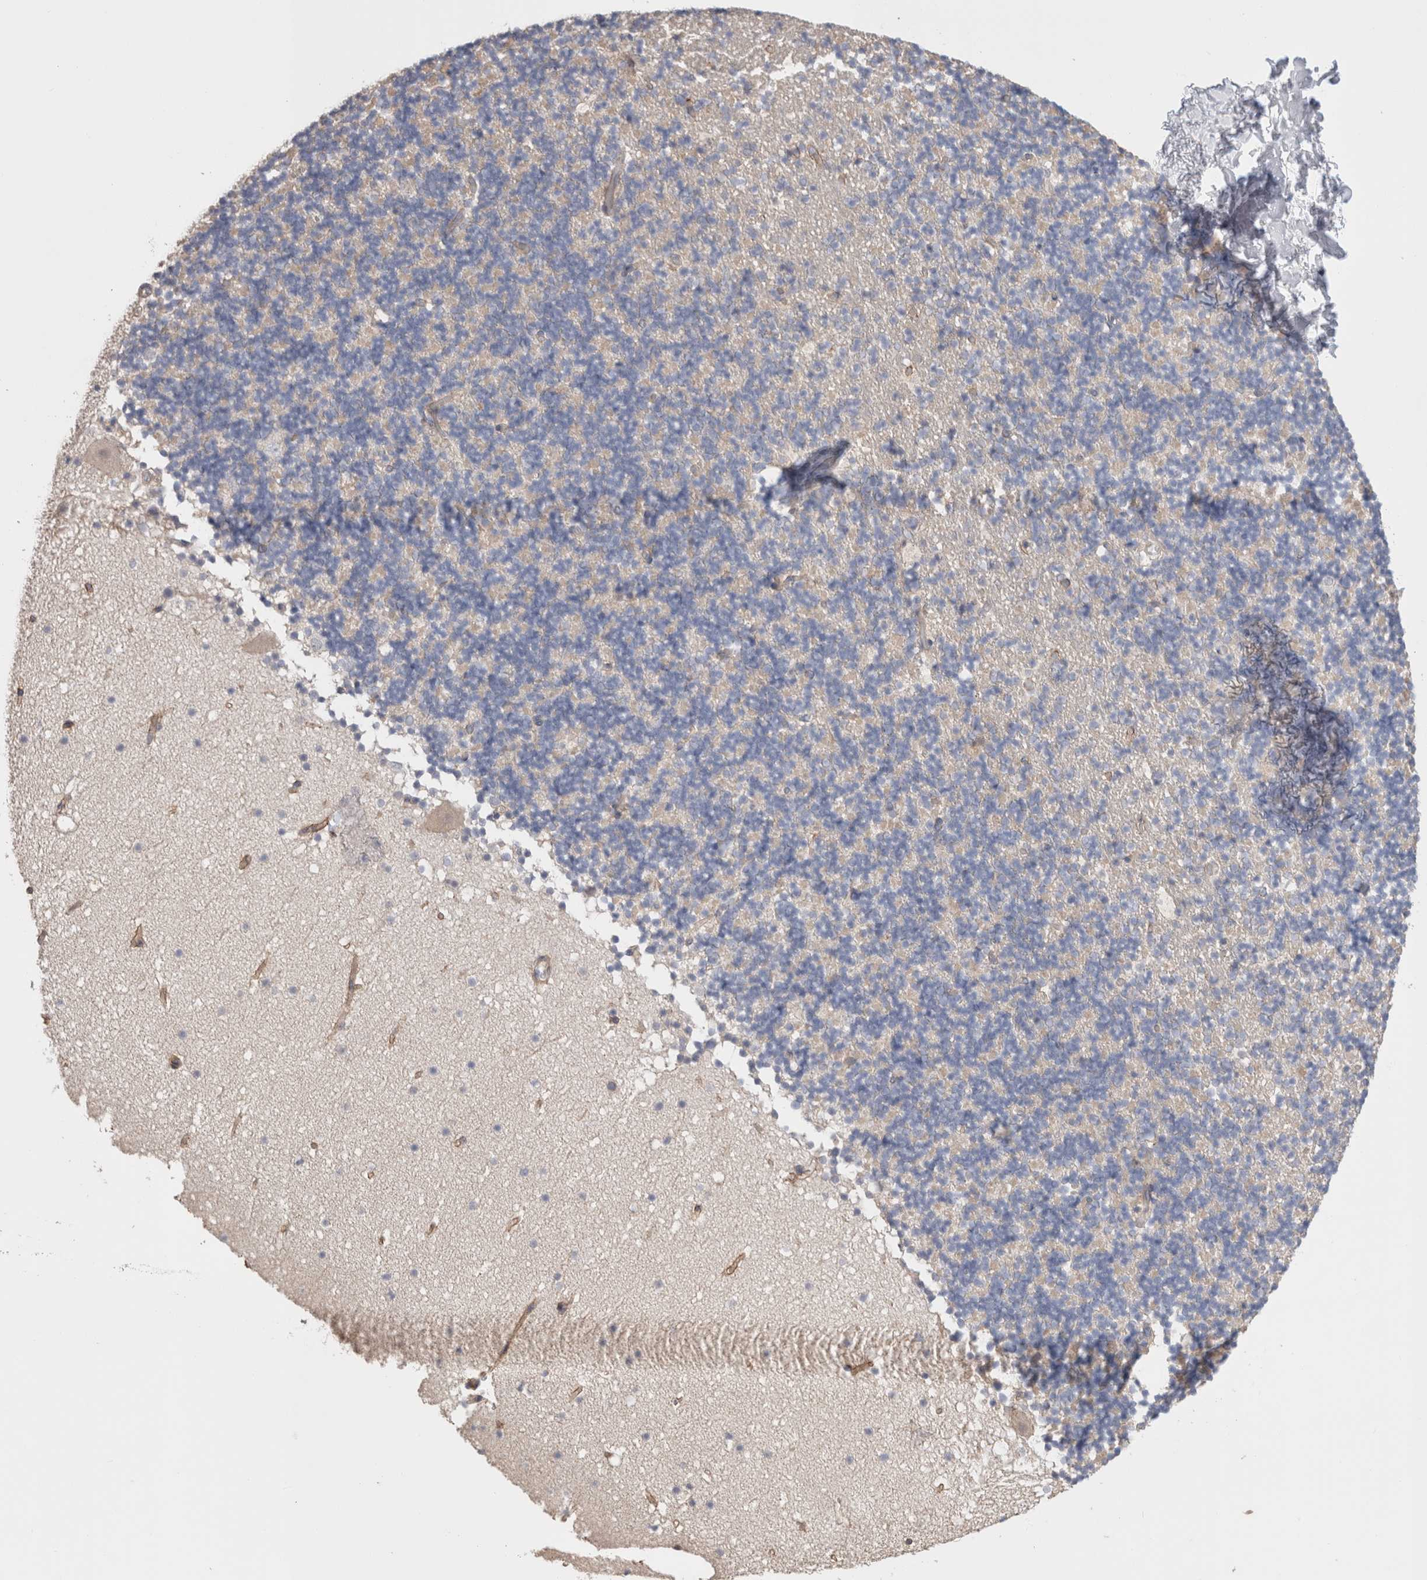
{"staining": {"intensity": "weak", "quantity": "<25%", "location": "cytoplasmic/membranous"}, "tissue": "cerebellum", "cell_type": "Cells in granular layer", "image_type": "normal", "snomed": [{"axis": "morphology", "description": "Normal tissue, NOS"}, {"axis": "topography", "description": "Cerebellum"}], "caption": "An image of cerebellum stained for a protein reveals no brown staining in cells in granular layer. (Stains: DAB immunohistochemistry (IHC) with hematoxylin counter stain, Microscopy: brightfield microscopy at high magnification).", "gene": "DMD", "patient": {"sex": "male", "age": 57}}